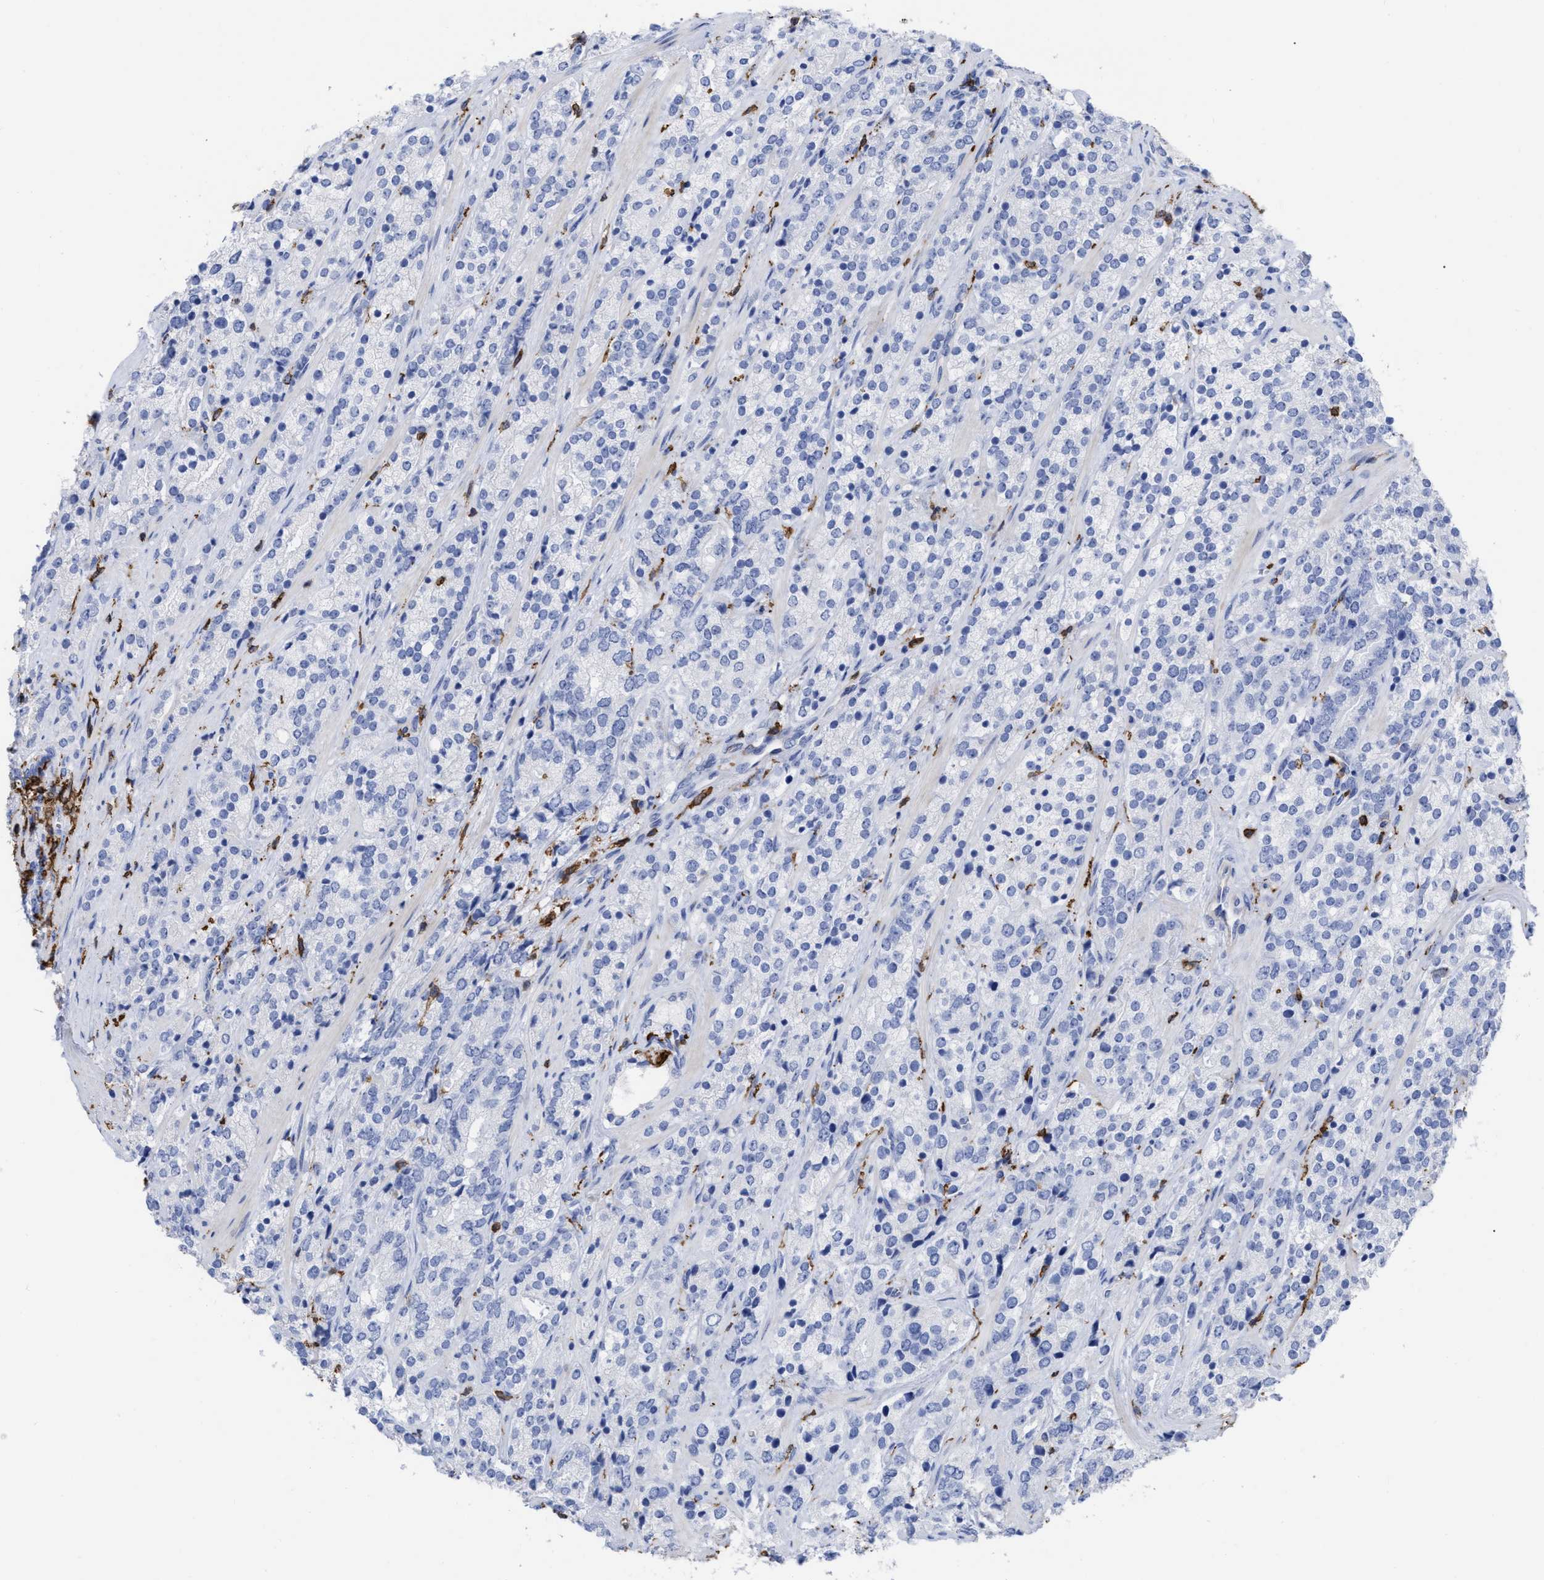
{"staining": {"intensity": "negative", "quantity": "none", "location": "none"}, "tissue": "prostate cancer", "cell_type": "Tumor cells", "image_type": "cancer", "snomed": [{"axis": "morphology", "description": "Adenocarcinoma, High grade"}, {"axis": "topography", "description": "Prostate"}], "caption": "The image exhibits no staining of tumor cells in prostate cancer (high-grade adenocarcinoma).", "gene": "HCLS1", "patient": {"sex": "male", "age": 71}}